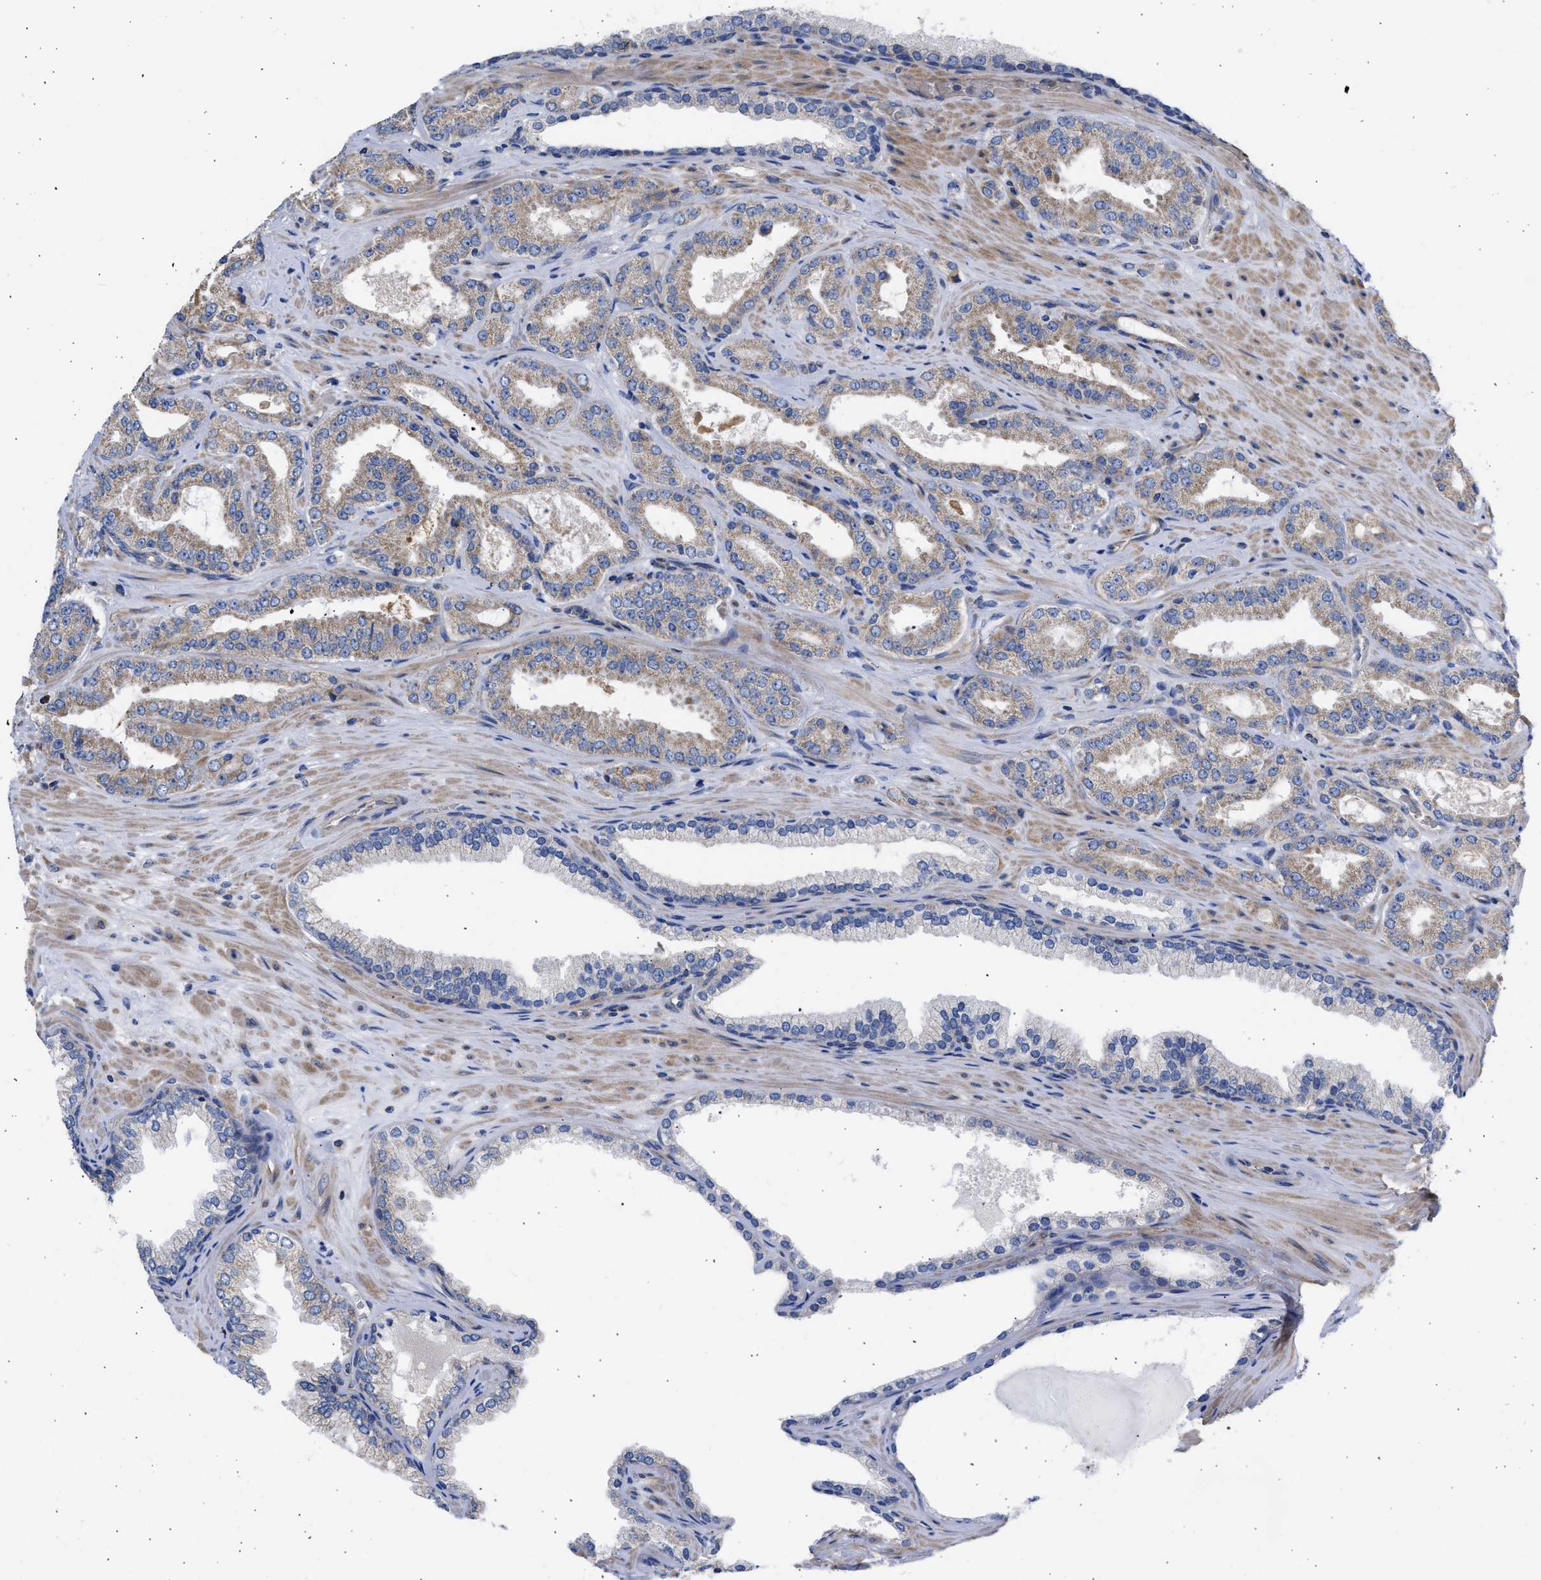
{"staining": {"intensity": "moderate", "quantity": ">75%", "location": "cytoplasmic/membranous"}, "tissue": "prostate cancer", "cell_type": "Tumor cells", "image_type": "cancer", "snomed": [{"axis": "morphology", "description": "Adenocarcinoma, High grade"}, {"axis": "topography", "description": "Prostate"}], "caption": "This photomicrograph exhibits immunohistochemistry (IHC) staining of human prostate cancer, with medium moderate cytoplasmic/membranous expression in approximately >75% of tumor cells.", "gene": "BTG3", "patient": {"sex": "male", "age": 71}}